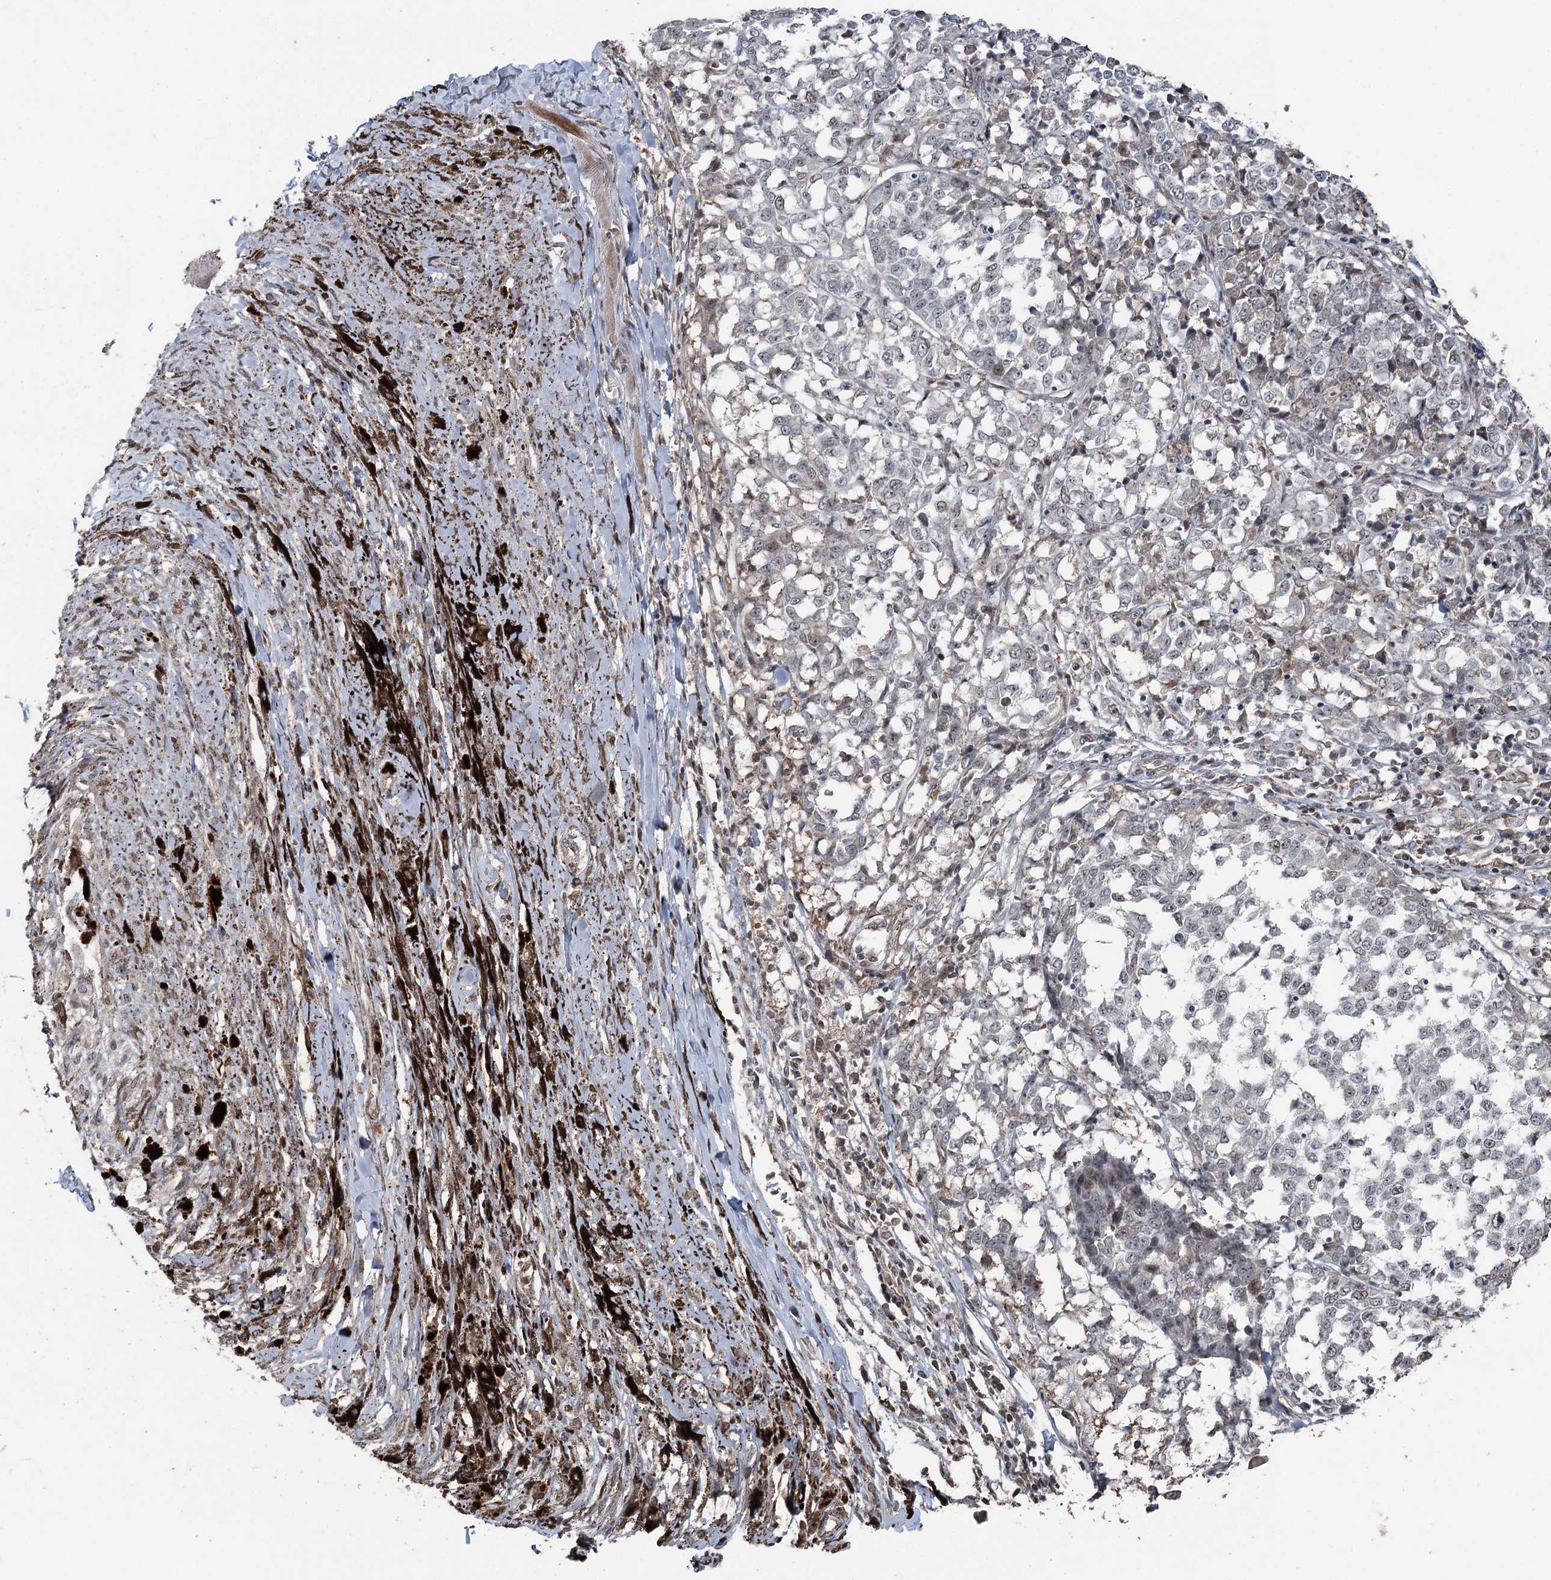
{"staining": {"intensity": "negative", "quantity": "none", "location": "none"}, "tissue": "melanoma", "cell_type": "Tumor cells", "image_type": "cancer", "snomed": [{"axis": "morphology", "description": "Malignant melanoma, NOS"}, {"axis": "topography", "description": "Skin"}], "caption": "Immunohistochemical staining of malignant melanoma exhibits no significant positivity in tumor cells.", "gene": "CCDC82", "patient": {"sex": "female", "age": 72}}